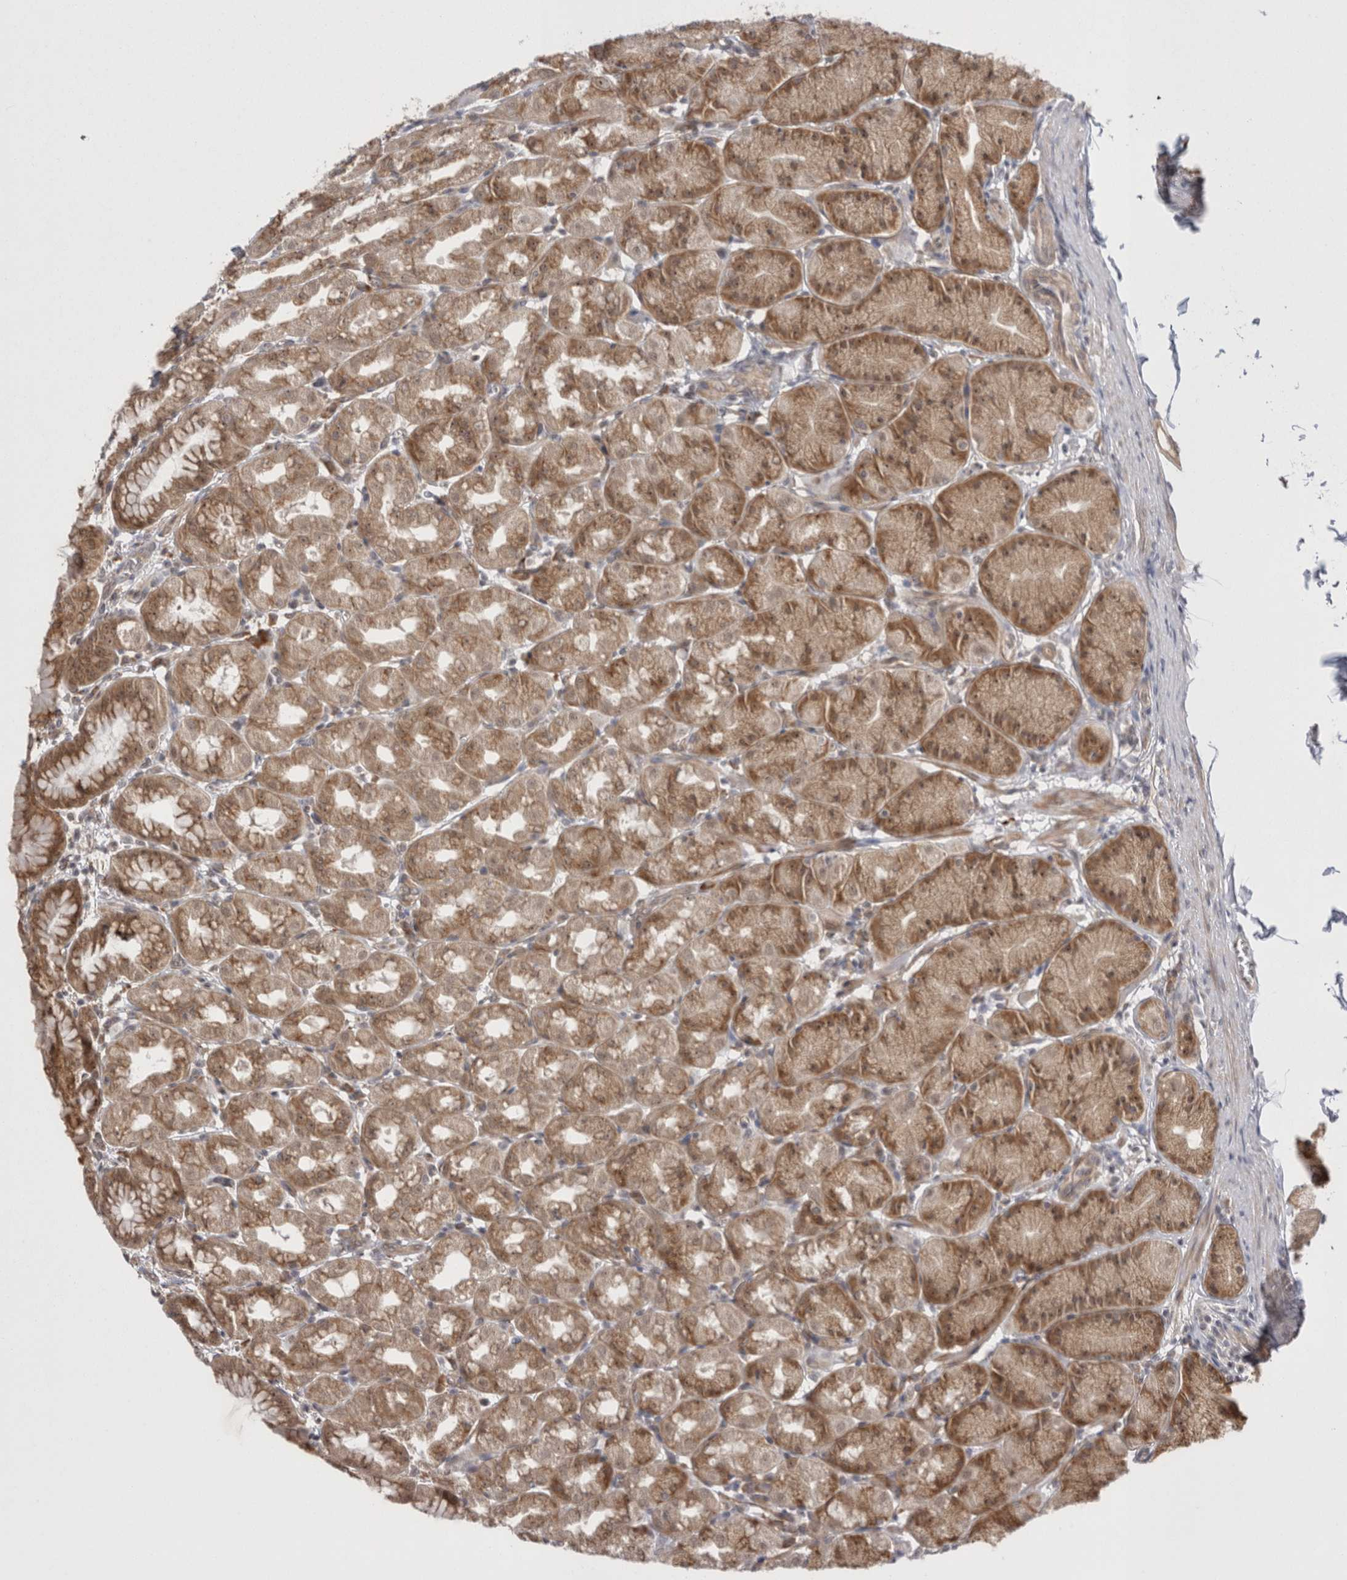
{"staining": {"intensity": "moderate", "quantity": ">75%", "location": "cytoplasmic/membranous,nuclear"}, "tissue": "stomach", "cell_type": "Glandular cells", "image_type": "normal", "snomed": [{"axis": "morphology", "description": "Normal tissue, NOS"}, {"axis": "topography", "description": "Stomach"}], "caption": "Stomach stained for a protein exhibits moderate cytoplasmic/membranous,nuclear positivity in glandular cells. The staining was performed using DAB to visualize the protein expression in brown, while the nuclei were stained in blue with hematoxylin (Magnification: 20x).", "gene": "EXOSC4", "patient": {"sex": "male", "age": 42}}